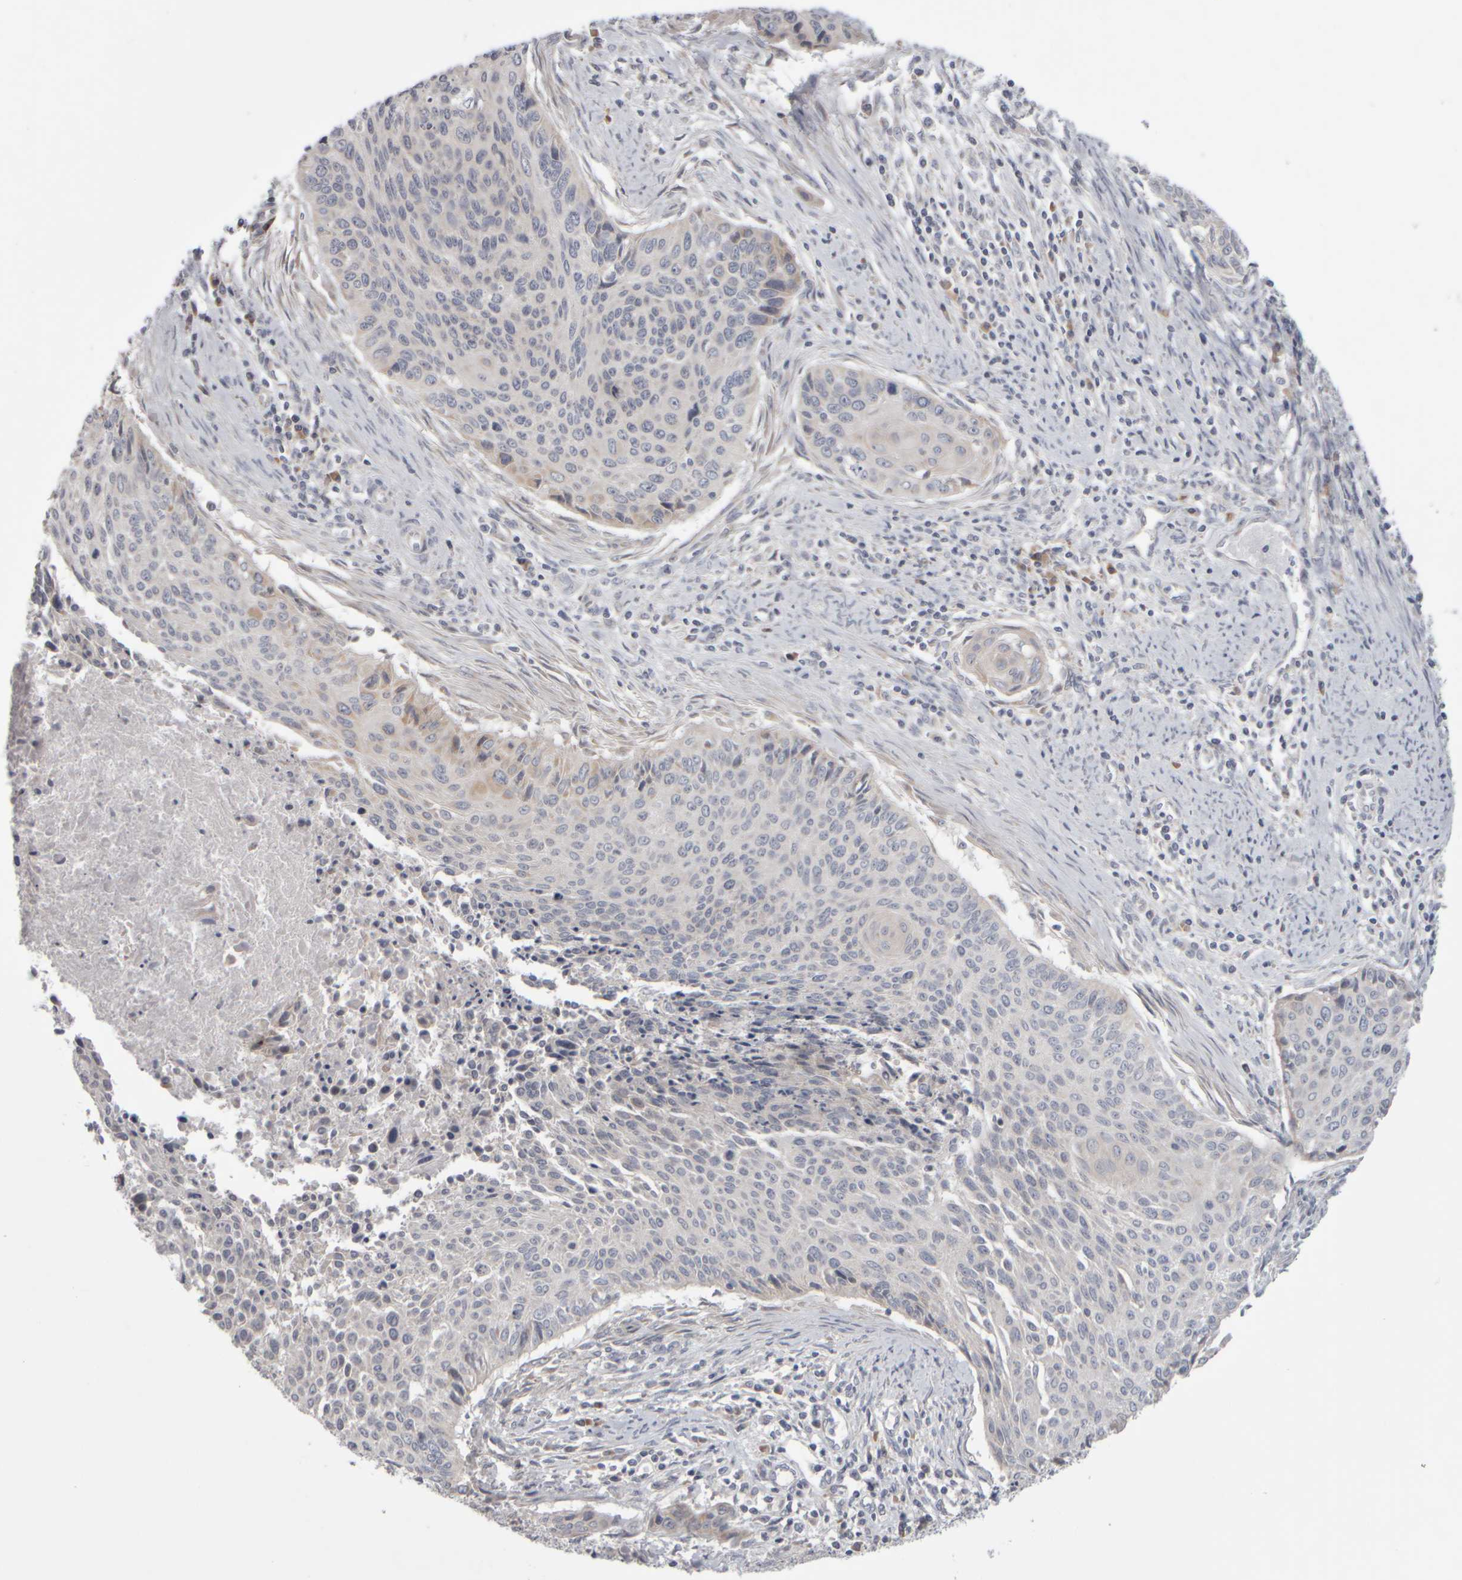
{"staining": {"intensity": "negative", "quantity": "none", "location": "none"}, "tissue": "cervical cancer", "cell_type": "Tumor cells", "image_type": "cancer", "snomed": [{"axis": "morphology", "description": "Squamous cell carcinoma, NOS"}, {"axis": "topography", "description": "Cervix"}], "caption": "This is a photomicrograph of IHC staining of cervical cancer (squamous cell carcinoma), which shows no expression in tumor cells. The staining was performed using DAB (3,3'-diaminobenzidine) to visualize the protein expression in brown, while the nuclei were stained in blue with hematoxylin (Magnification: 20x).", "gene": "SCO1", "patient": {"sex": "female", "age": 55}}